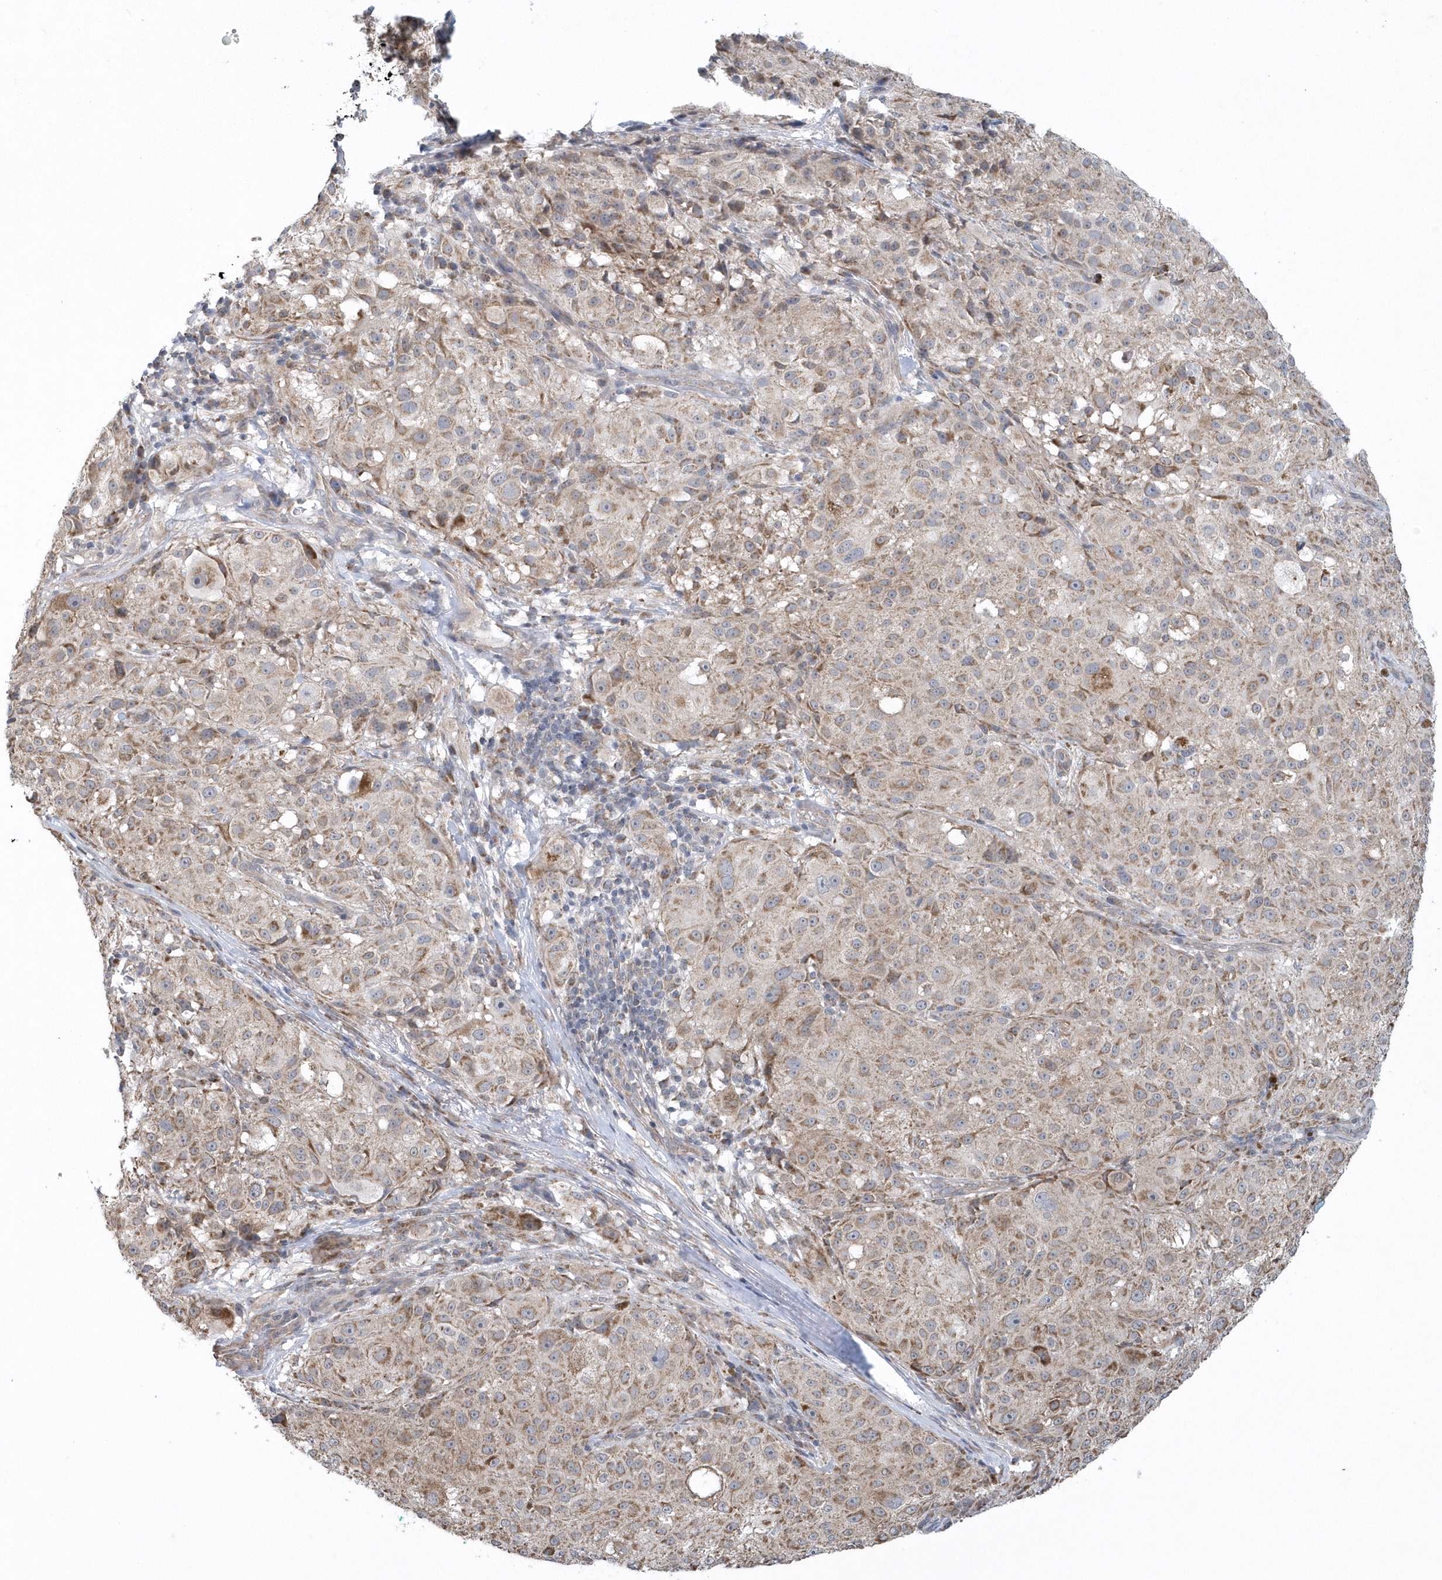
{"staining": {"intensity": "moderate", "quantity": ">75%", "location": "cytoplasmic/membranous"}, "tissue": "melanoma", "cell_type": "Tumor cells", "image_type": "cancer", "snomed": [{"axis": "morphology", "description": "Necrosis, NOS"}, {"axis": "morphology", "description": "Malignant melanoma, NOS"}, {"axis": "topography", "description": "Skin"}], "caption": "Tumor cells reveal medium levels of moderate cytoplasmic/membranous staining in approximately >75% of cells in human melanoma.", "gene": "SLX9", "patient": {"sex": "female", "age": 87}}